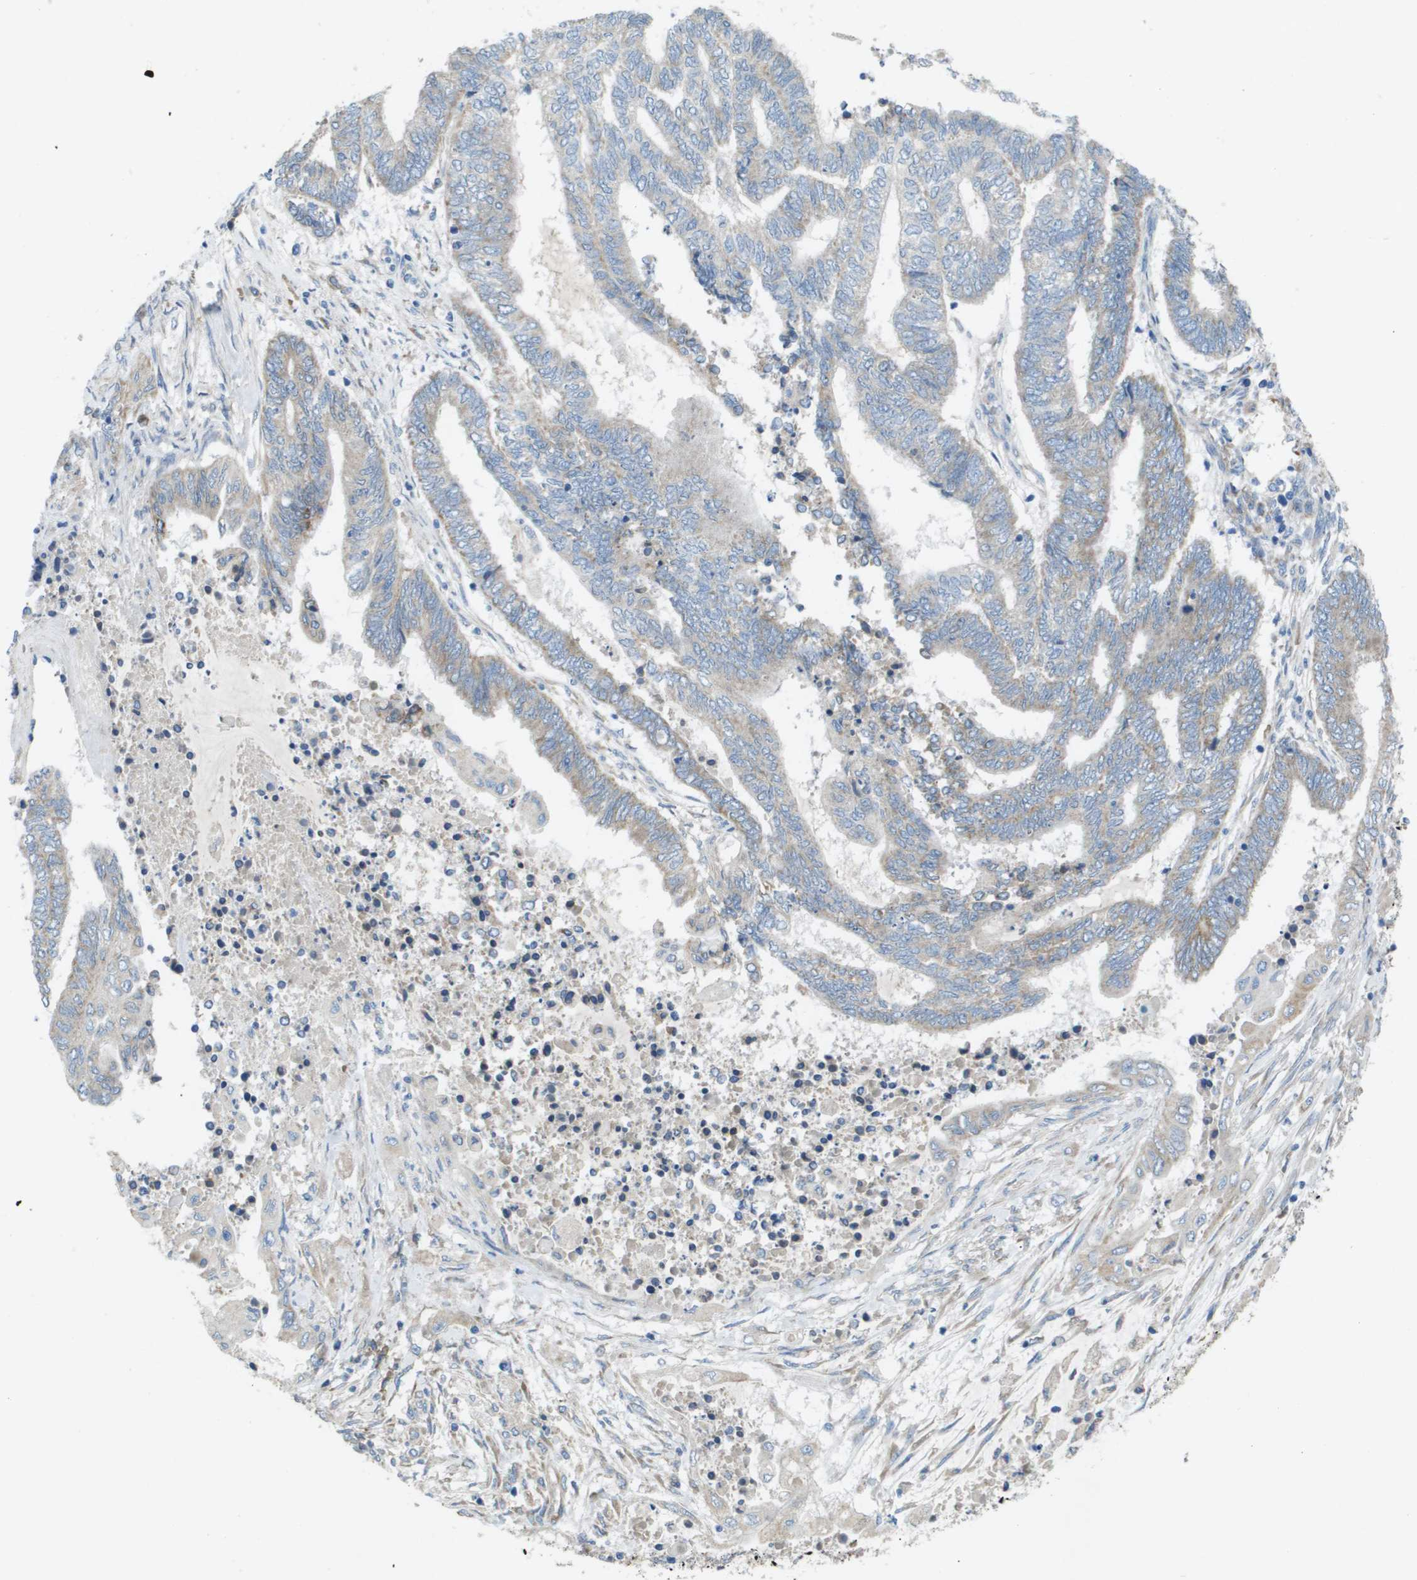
{"staining": {"intensity": "weak", "quantity": "25%-75%", "location": "cytoplasmic/membranous"}, "tissue": "endometrial cancer", "cell_type": "Tumor cells", "image_type": "cancer", "snomed": [{"axis": "morphology", "description": "Adenocarcinoma, NOS"}, {"axis": "topography", "description": "Uterus"}, {"axis": "topography", "description": "Endometrium"}], "caption": "High-magnification brightfield microscopy of adenocarcinoma (endometrial) stained with DAB (3,3'-diaminobenzidine) (brown) and counterstained with hematoxylin (blue). tumor cells exhibit weak cytoplasmic/membranous positivity is present in approximately25%-75% of cells.", "gene": "CLCN2", "patient": {"sex": "female", "age": 70}}